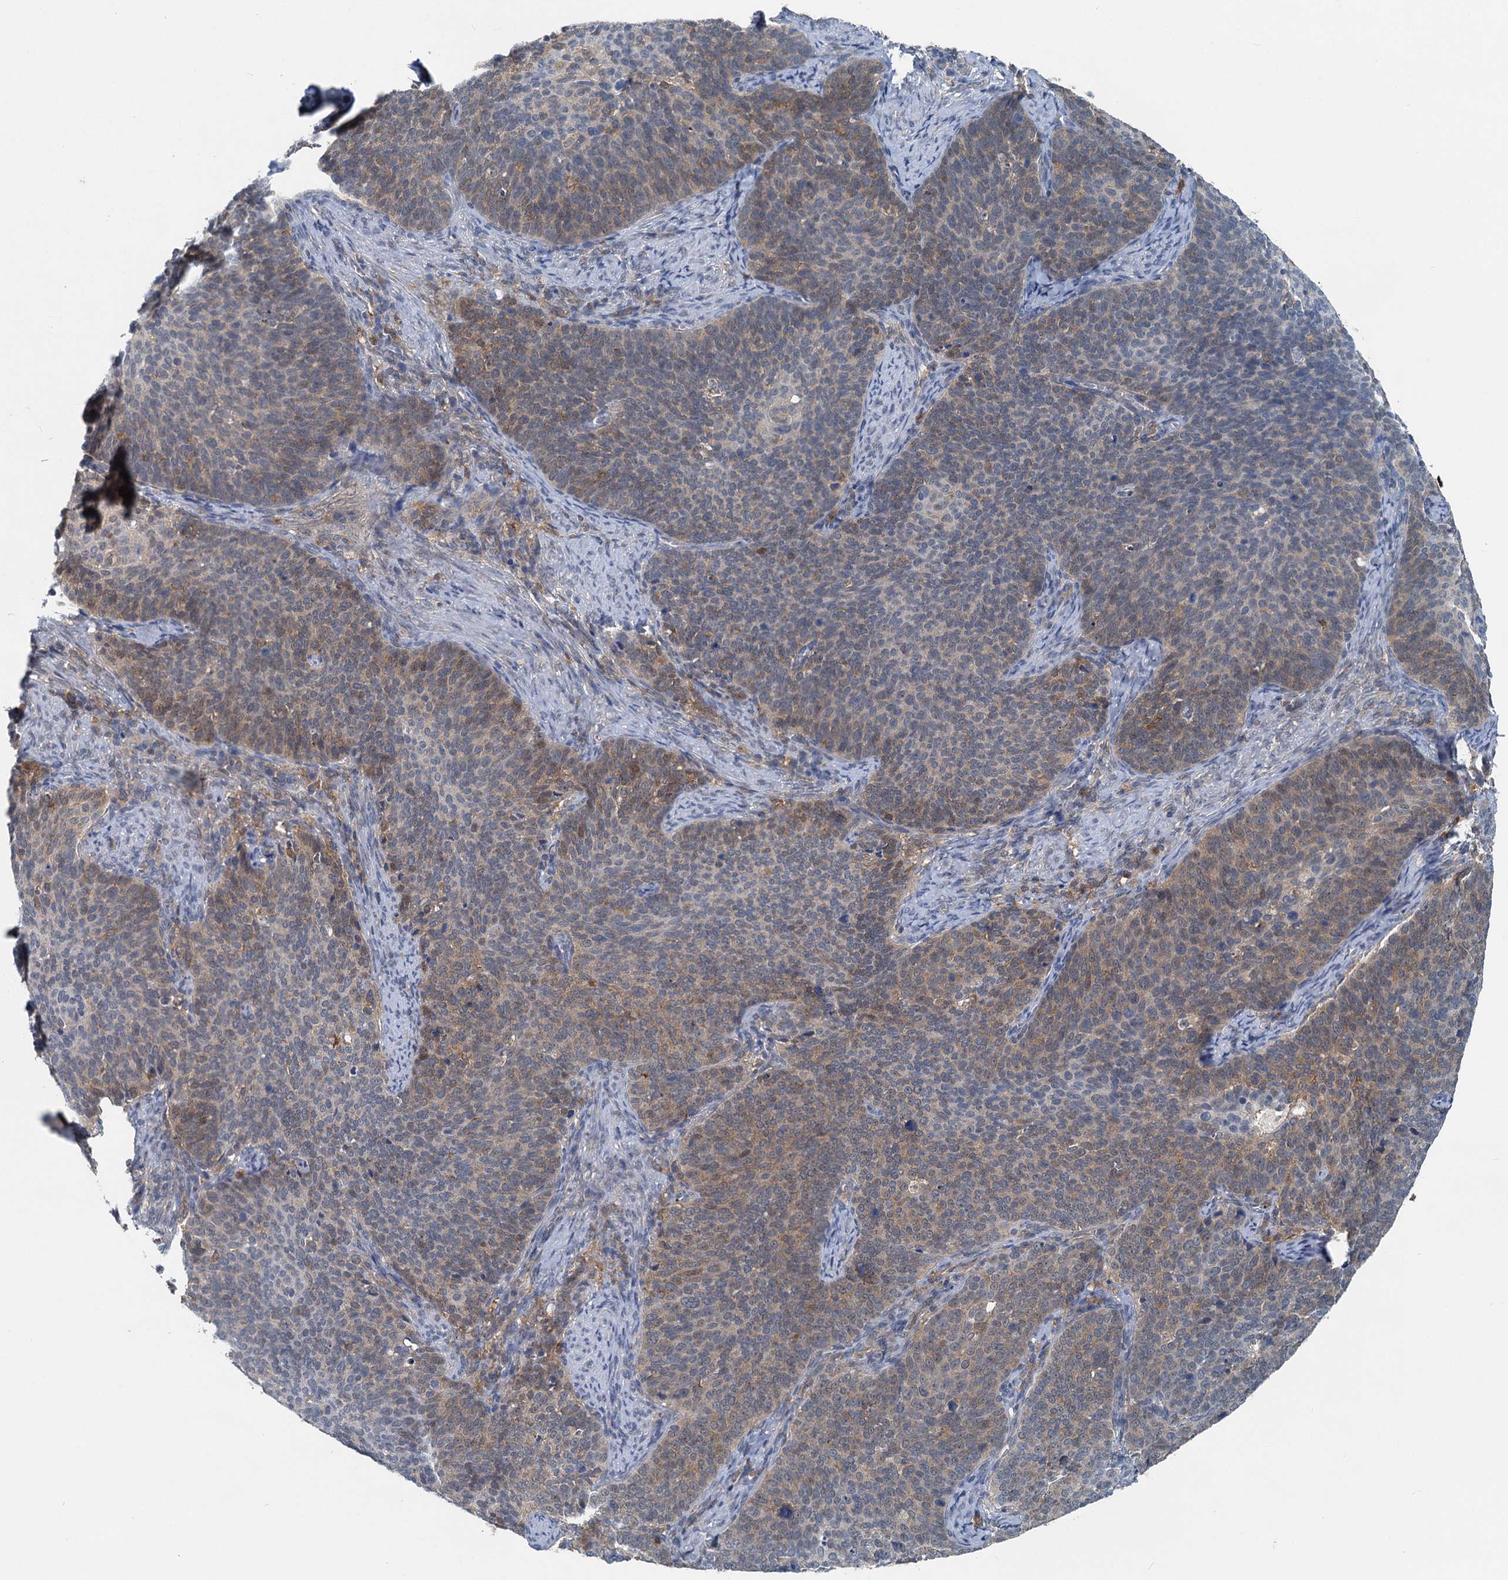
{"staining": {"intensity": "moderate", "quantity": "25%-75%", "location": "cytoplasmic/membranous"}, "tissue": "cervical cancer", "cell_type": "Tumor cells", "image_type": "cancer", "snomed": [{"axis": "morphology", "description": "Normal tissue, NOS"}, {"axis": "morphology", "description": "Squamous cell carcinoma, NOS"}, {"axis": "topography", "description": "Cervix"}], "caption": "Cervical cancer (squamous cell carcinoma) was stained to show a protein in brown. There is medium levels of moderate cytoplasmic/membranous staining in about 25%-75% of tumor cells.", "gene": "GCLM", "patient": {"sex": "female", "age": 39}}